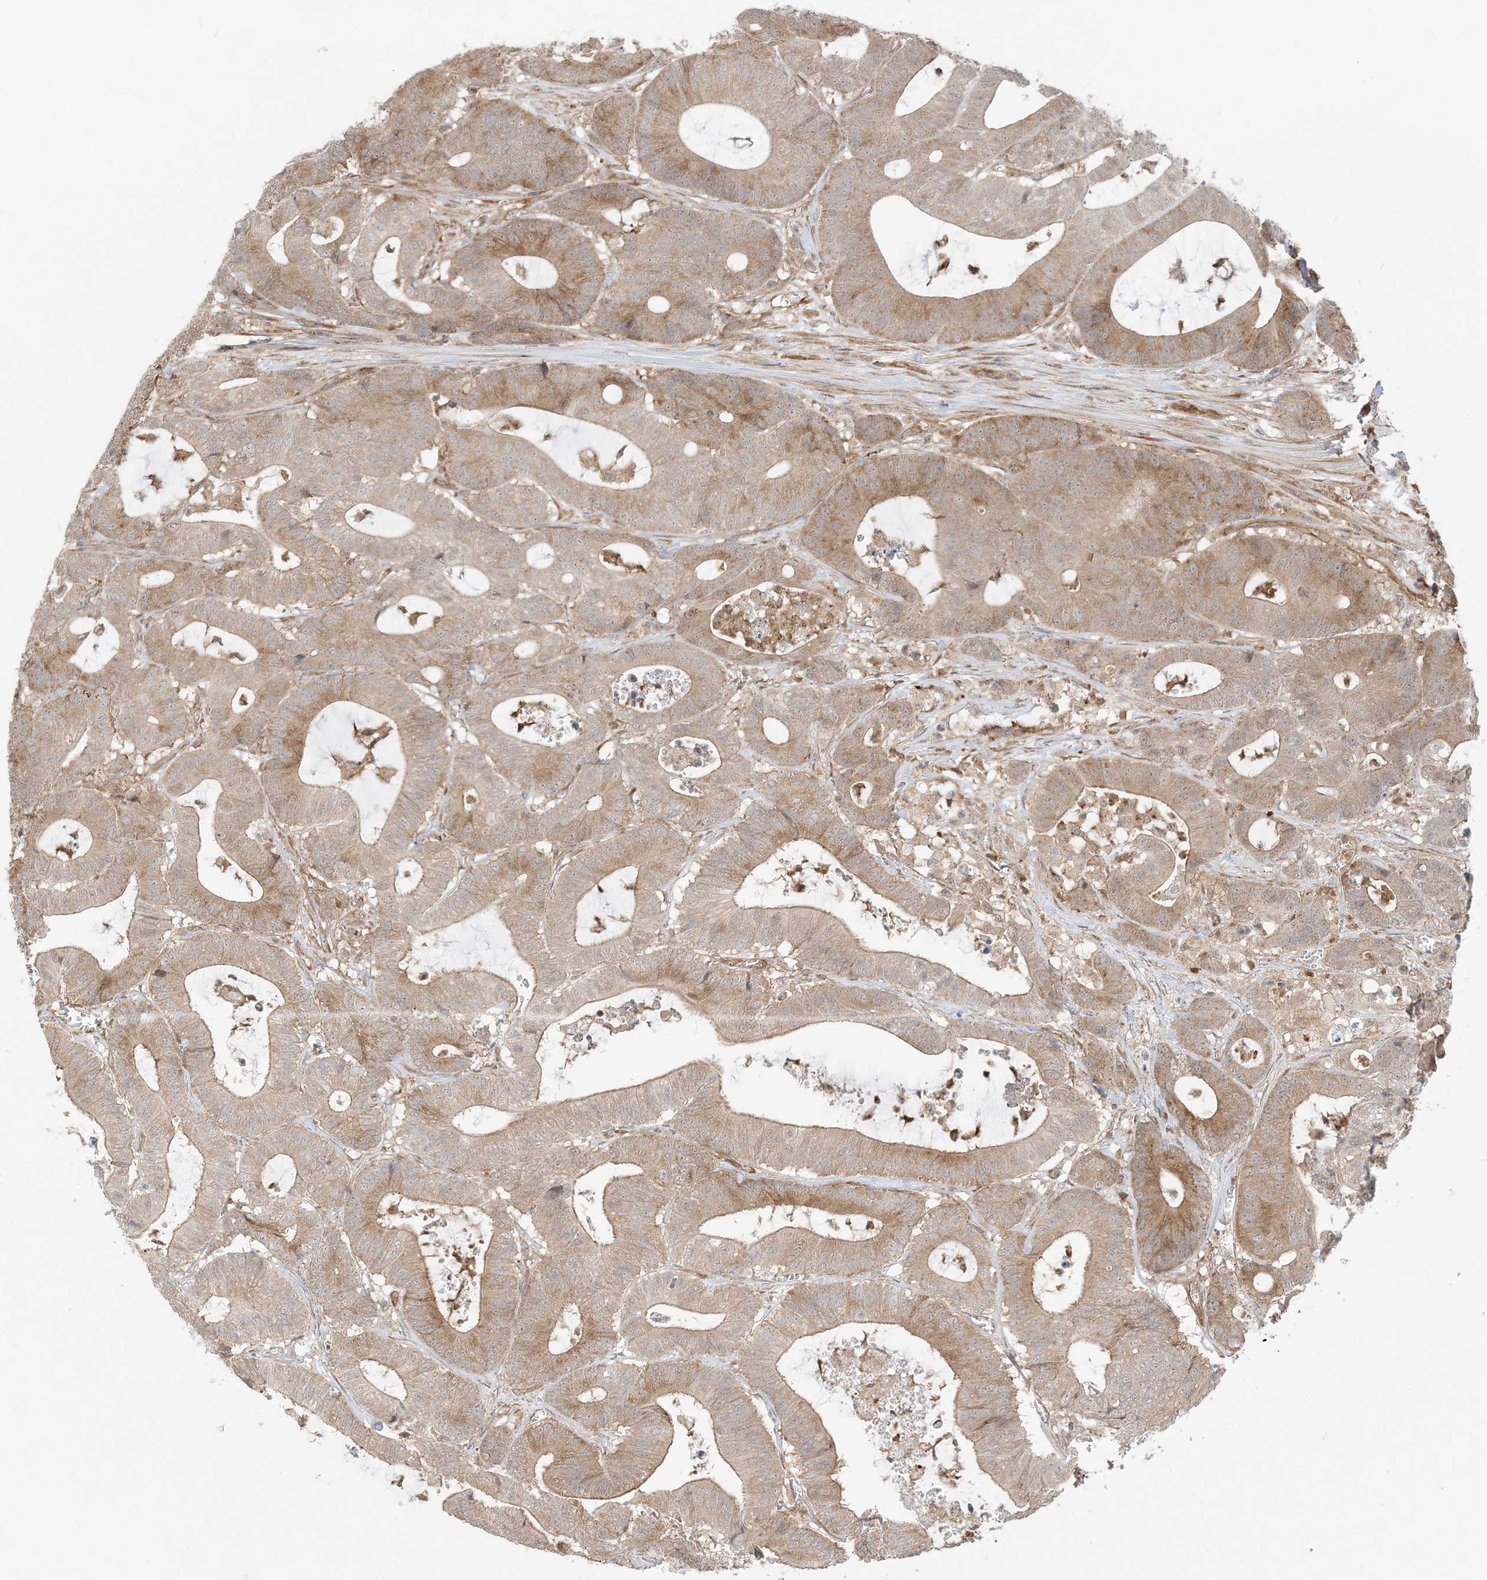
{"staining": {"intensity": "moderate", "quantity": "25%-75%", "location": "cytoplasmic/membranous"}, "tissue": "colorectal cancer", "cell_type": "Tumor cells", "image_type": "cancer", "snomed": [{"axis": "morphology", "description": "Adenocarcinoma, NOS"}, {"axis": "topography", "description": "Colon"}], "caption": "This micrograph shows IHC staining of human colorectal cancer (adenocarcinoma), with medium moderate cytoplasmic/membranous expression in about 25%-75% of tumor cells.", "gene": "UBAP2L", "patient": {"sex": "female", "age": 84}}